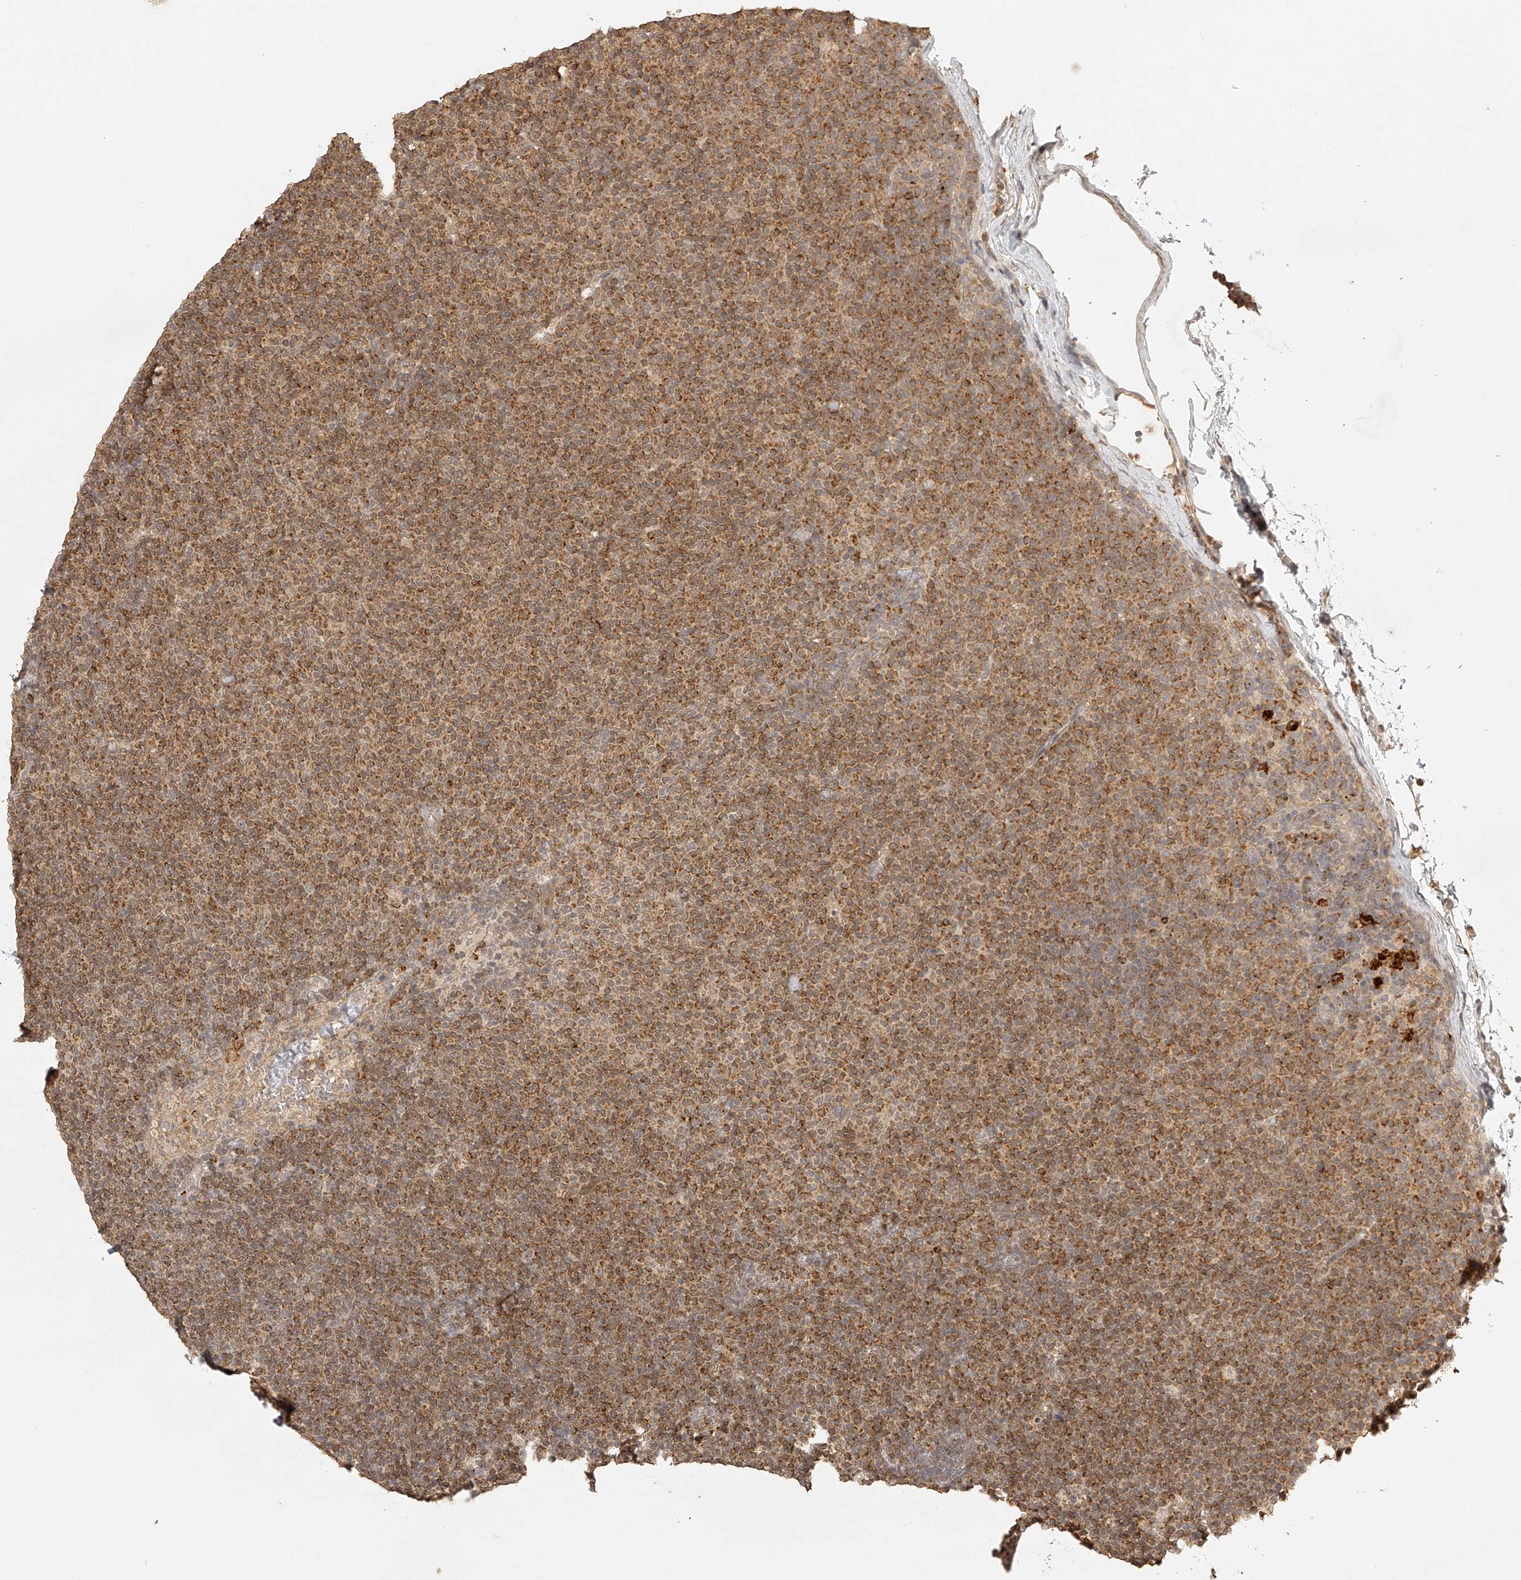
{"staining": {"intensity": "moderate", "quantity": ">75%", "location": "cytoplasmic/membranous"}, "tissue": "lymphoma", "cell_type": "Tumor cells", "image_type": "cancer", "snomed": [{"axis": "morphology", "description": "Malignant lymphoma, non-Hodgkin's type, Low grade"}, {"axis": "topography", "description": "Lymph node"}], "caption": "Immunohistochemical staining of human malignant lymphoma, non-Hodgkin's type (low-grade) reveals medium levels of moderate cytoplasmic/membranous protein positivity in about >75% of tumor cells.", "gene": "BCL2L11", "patient": {"sex": "female", "age": 53}}